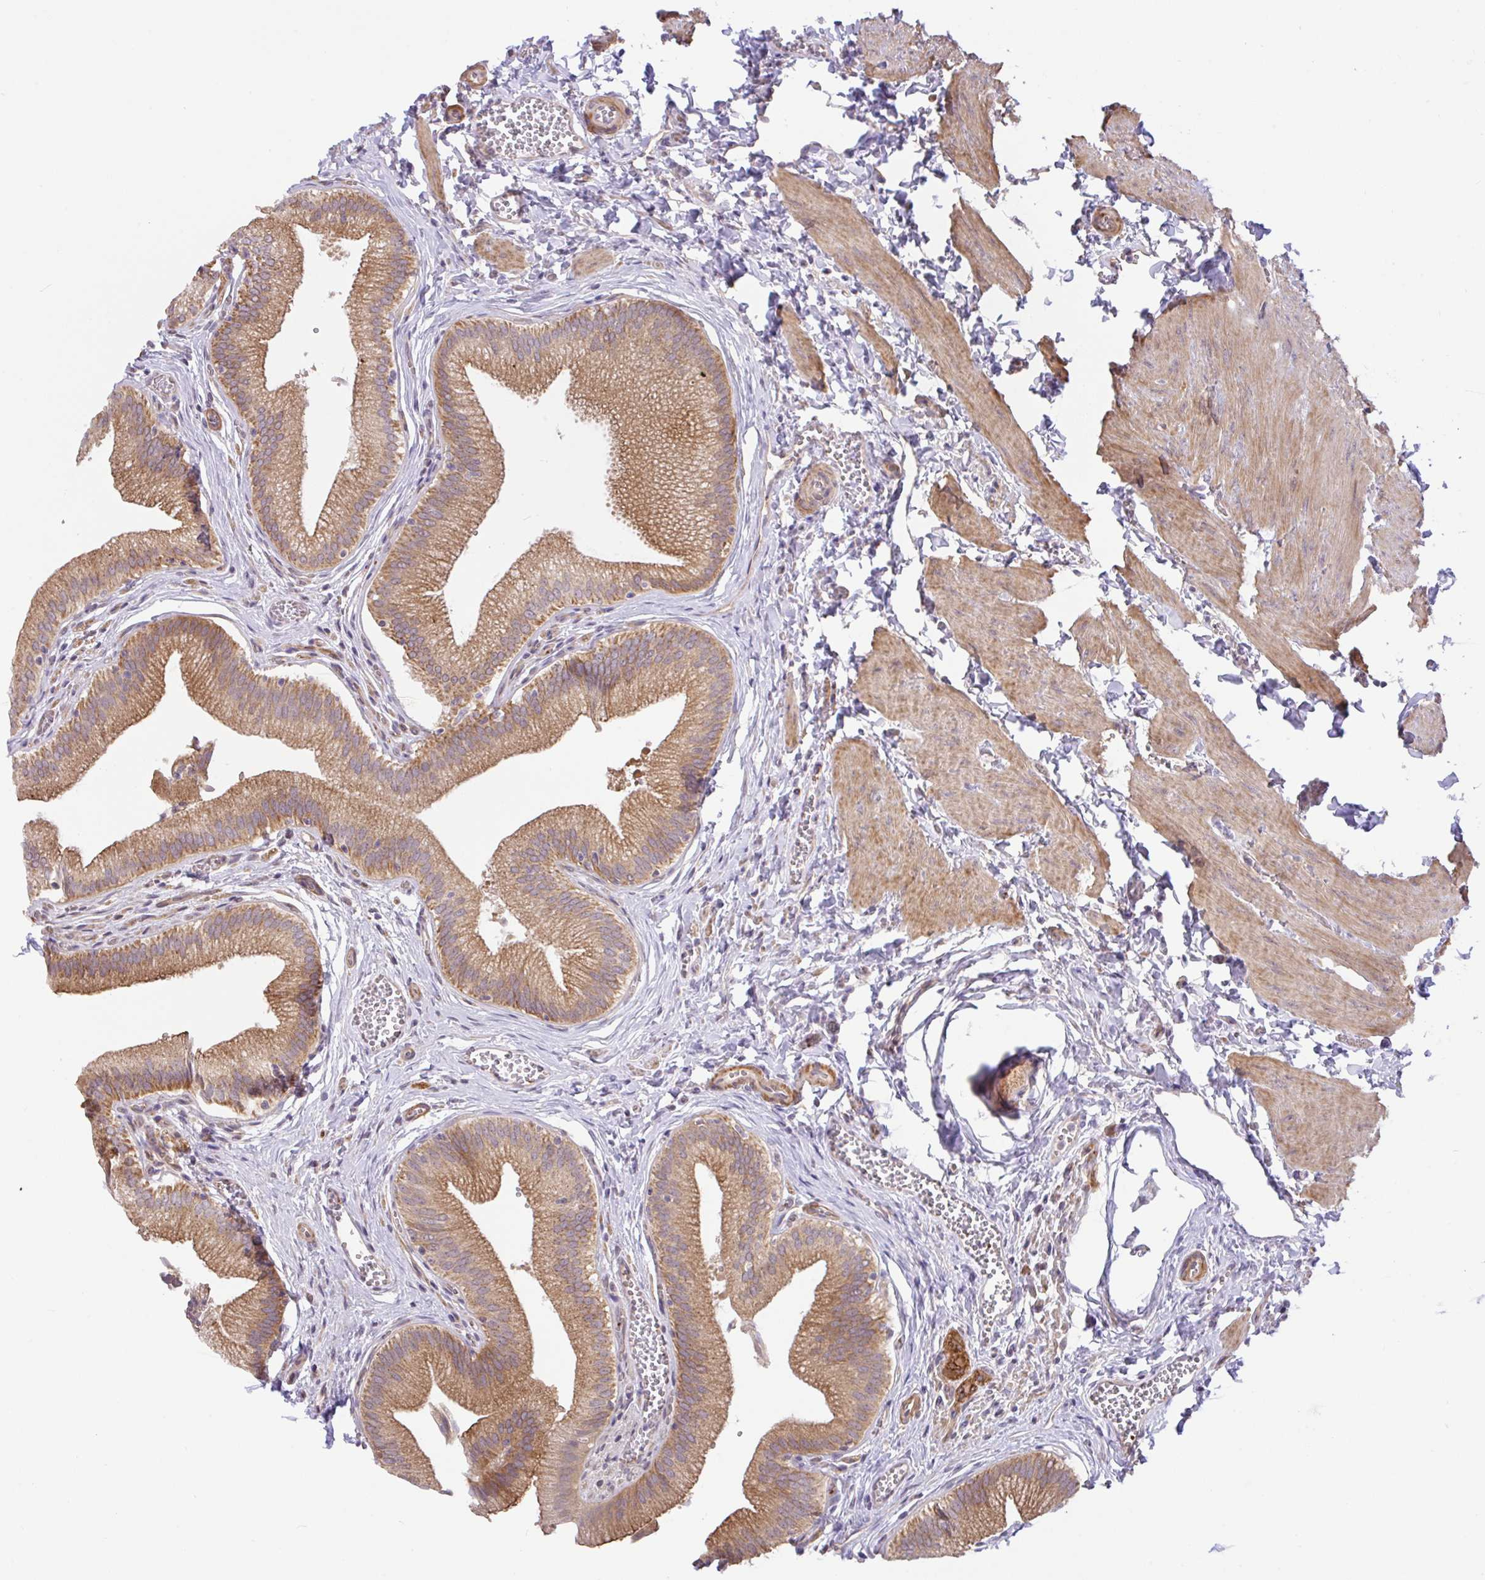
{"staining": {"intensity": "moderate", "quantity": ">75%", "location": "cytoplasmic/membranous"}, "tissue": "gallbladder", "cell_type": "Glandular cells", "image_type": "normal", "snomed": [{"axis": "morphology", "description": "Normal tissue, NOS"}, {"axis": "topography", "description": "Gallbladder"}], "caption": "DAB (3,3'-diaminobenzidine) immunohistochemical staining of benign human gallbladder demonstrates moderate cytoplasmic/membranous protein staining in about >75% of glandular cells.", "gene": "DLEU7", "patient": {"sex": "male", "age": 17}}